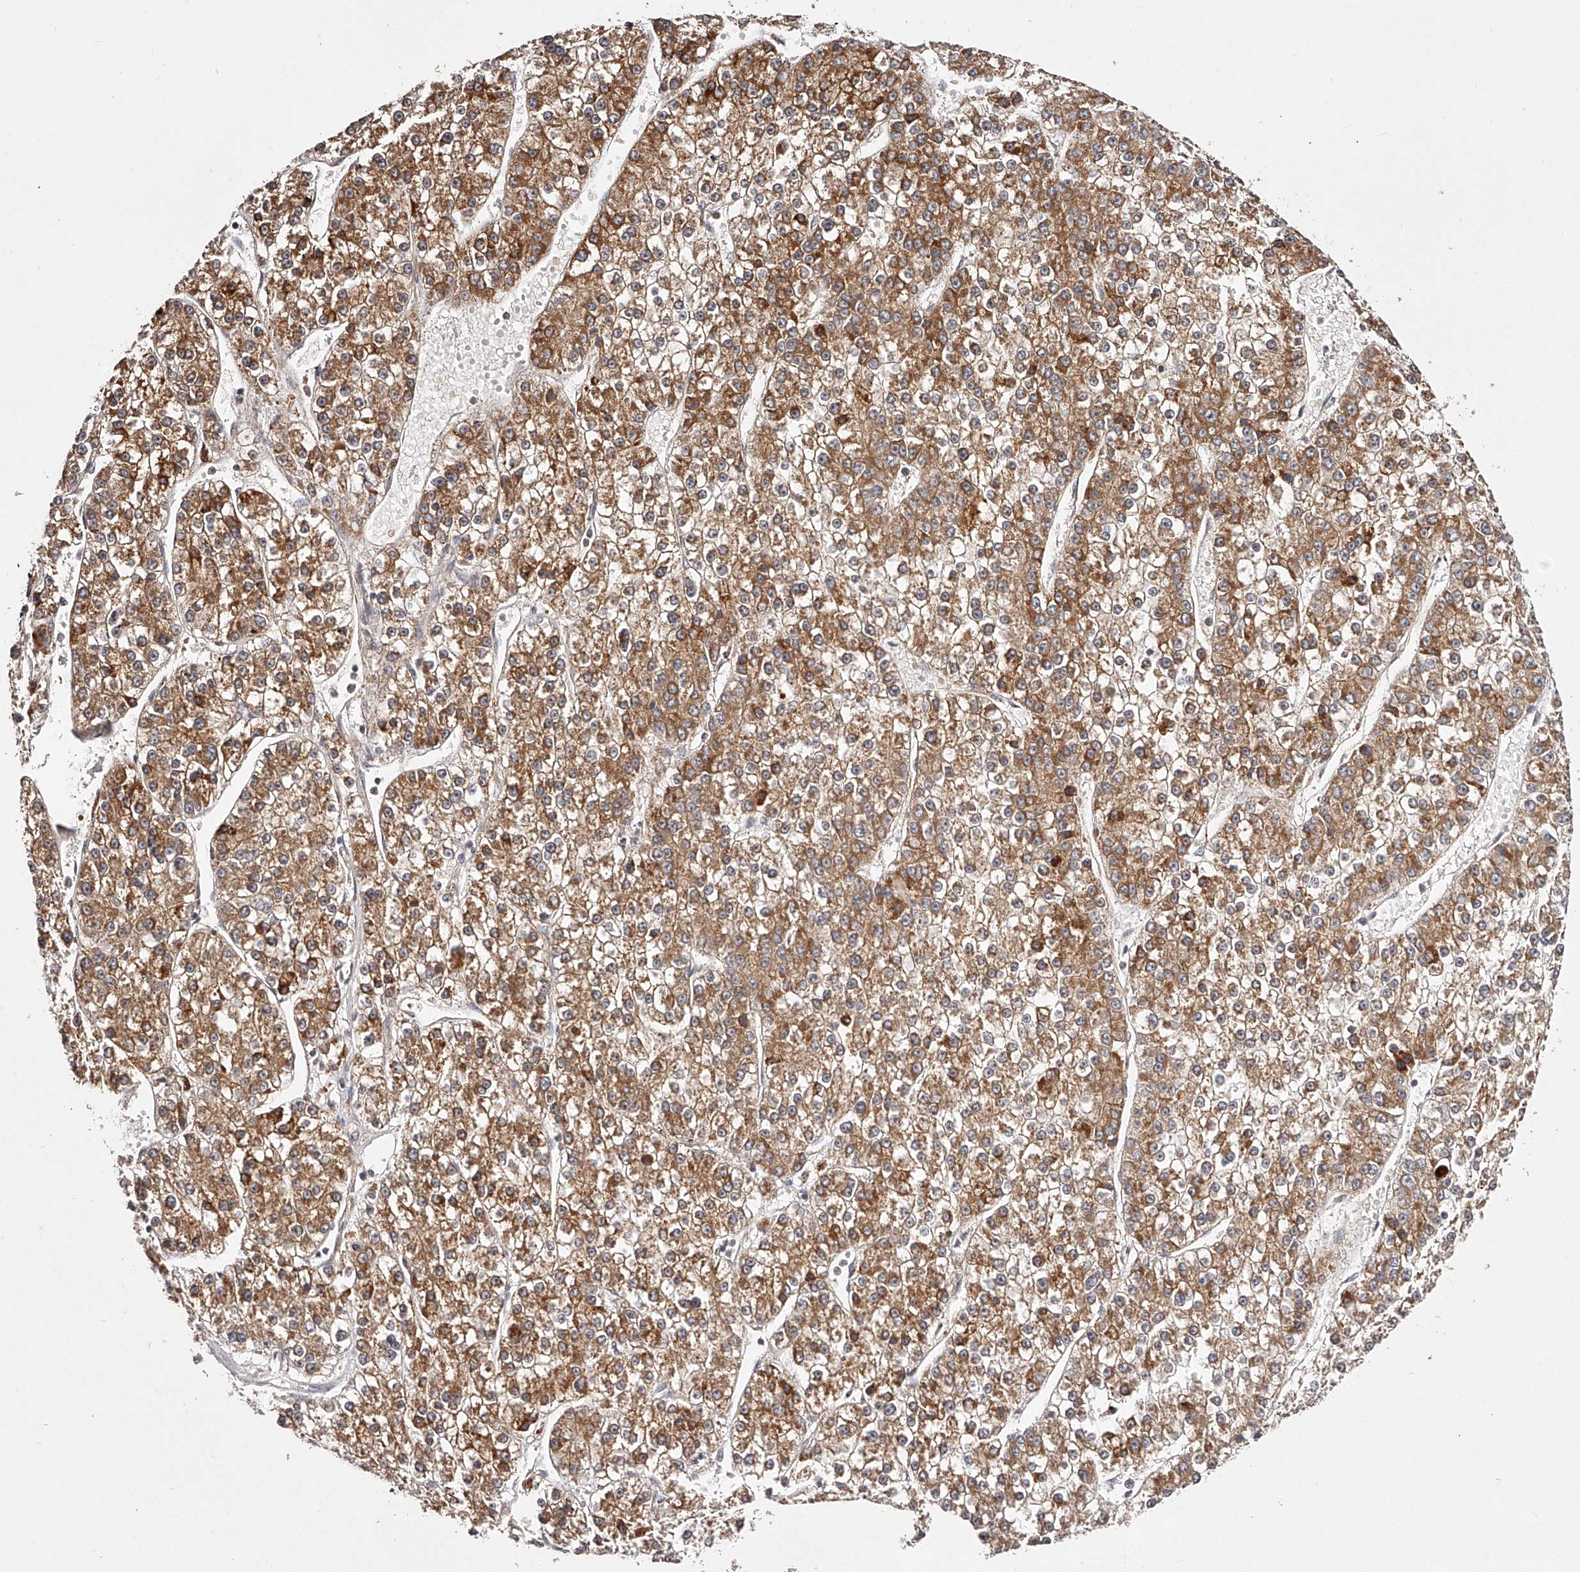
{"staining": {"intensity": "moderate", "quantity": ">75%", "location": "cytoplasmic/membranous"}, "tissue": "liver cancer", "cell_type": "Tumor cells", "image_type": "cancer", "snomed": [{"axis": "morphology", "description": "Carcinoma, Hepatocellular, NOS"}, {"axis": "topography", "description": "Liver"}], "caption": "This micrograph shows immunohistochemistry staining of liver cancer (hepatocellular carcinoma), with medium moderate cytoplasmic/membranous staining in approximately >75% of tumor cells.", "gene": "ODF2L", "patient": {"sex": "female", "age": 73}}